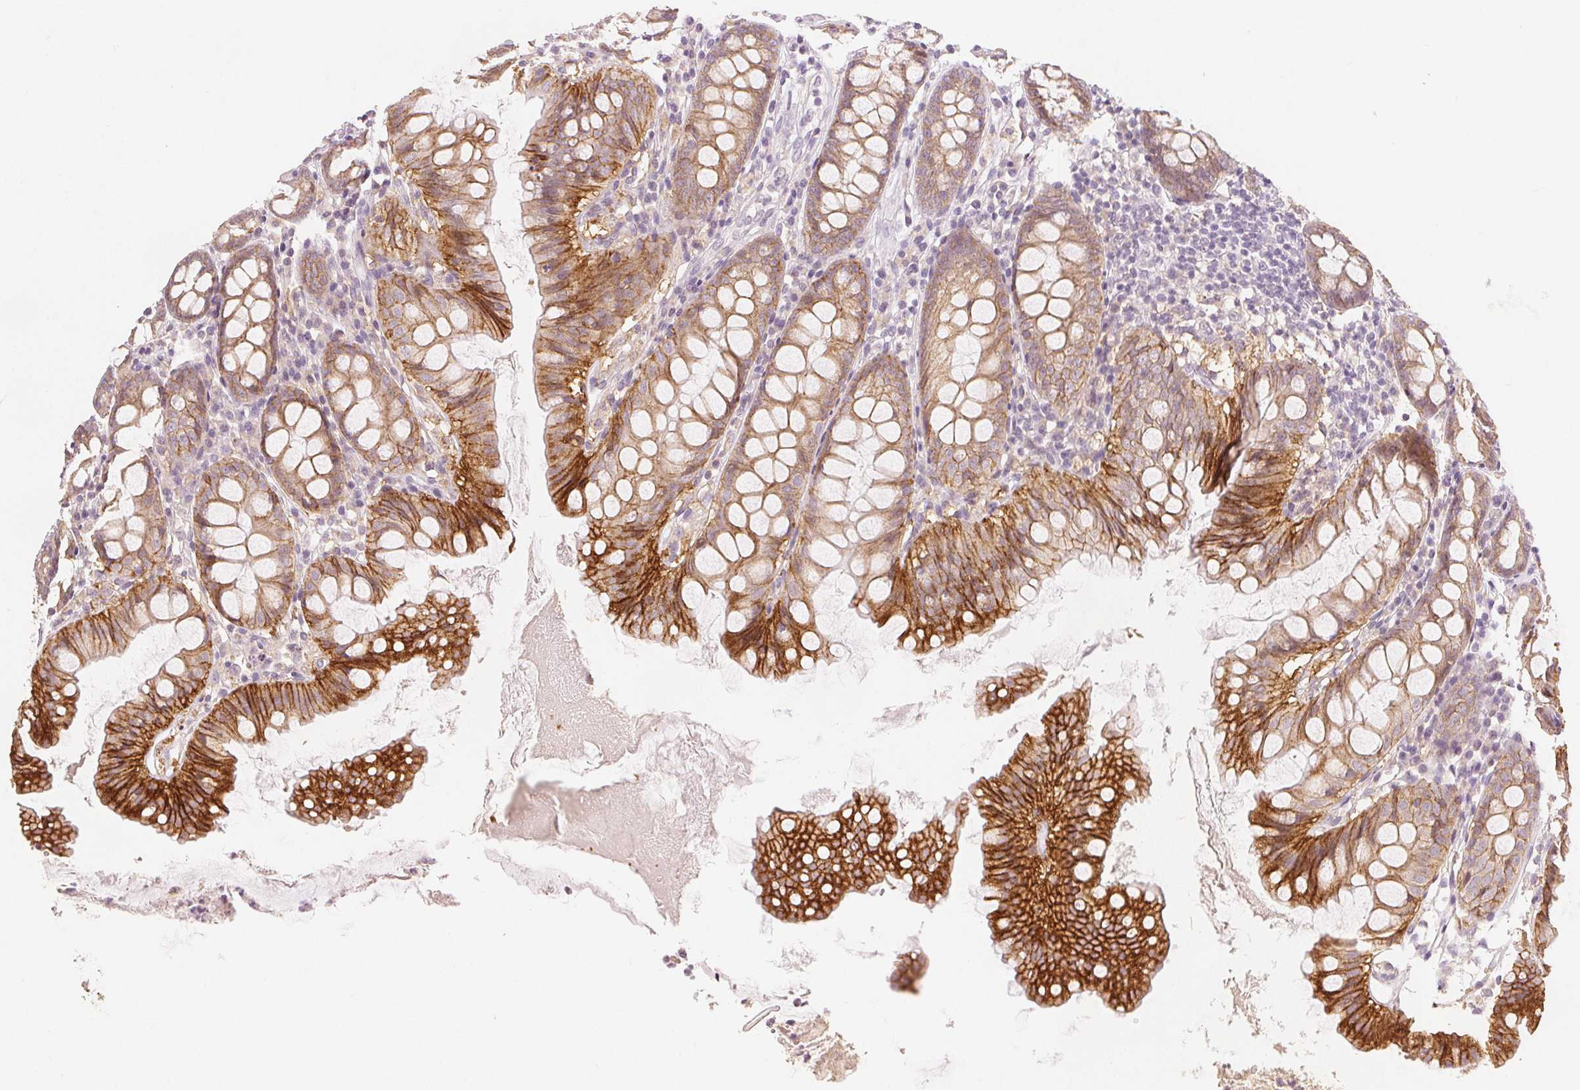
{"staining": {"intensity": "negative", "quantity": "none", "location": "none"}, "tissue": "colon", "cell_type": "Endothelial cells", "image_type": "normal", "snomed": [{"axis": "morphology", "description": "Normal tissue, NOS"}, {"axis": "topography", "description": "Colon"}], "caption": "The histopathology image exhibits no staining of endothelial cells in unremarkable colon. The staining was performed using DAB (3,3'-diaminobenzidine) to visualize the protein expression in brown, while the nuclei were stained in blue with hematoxylin (Magnification: 20x).", "gene": "CA12", "patient": {"sex": "female", "age": 84}}